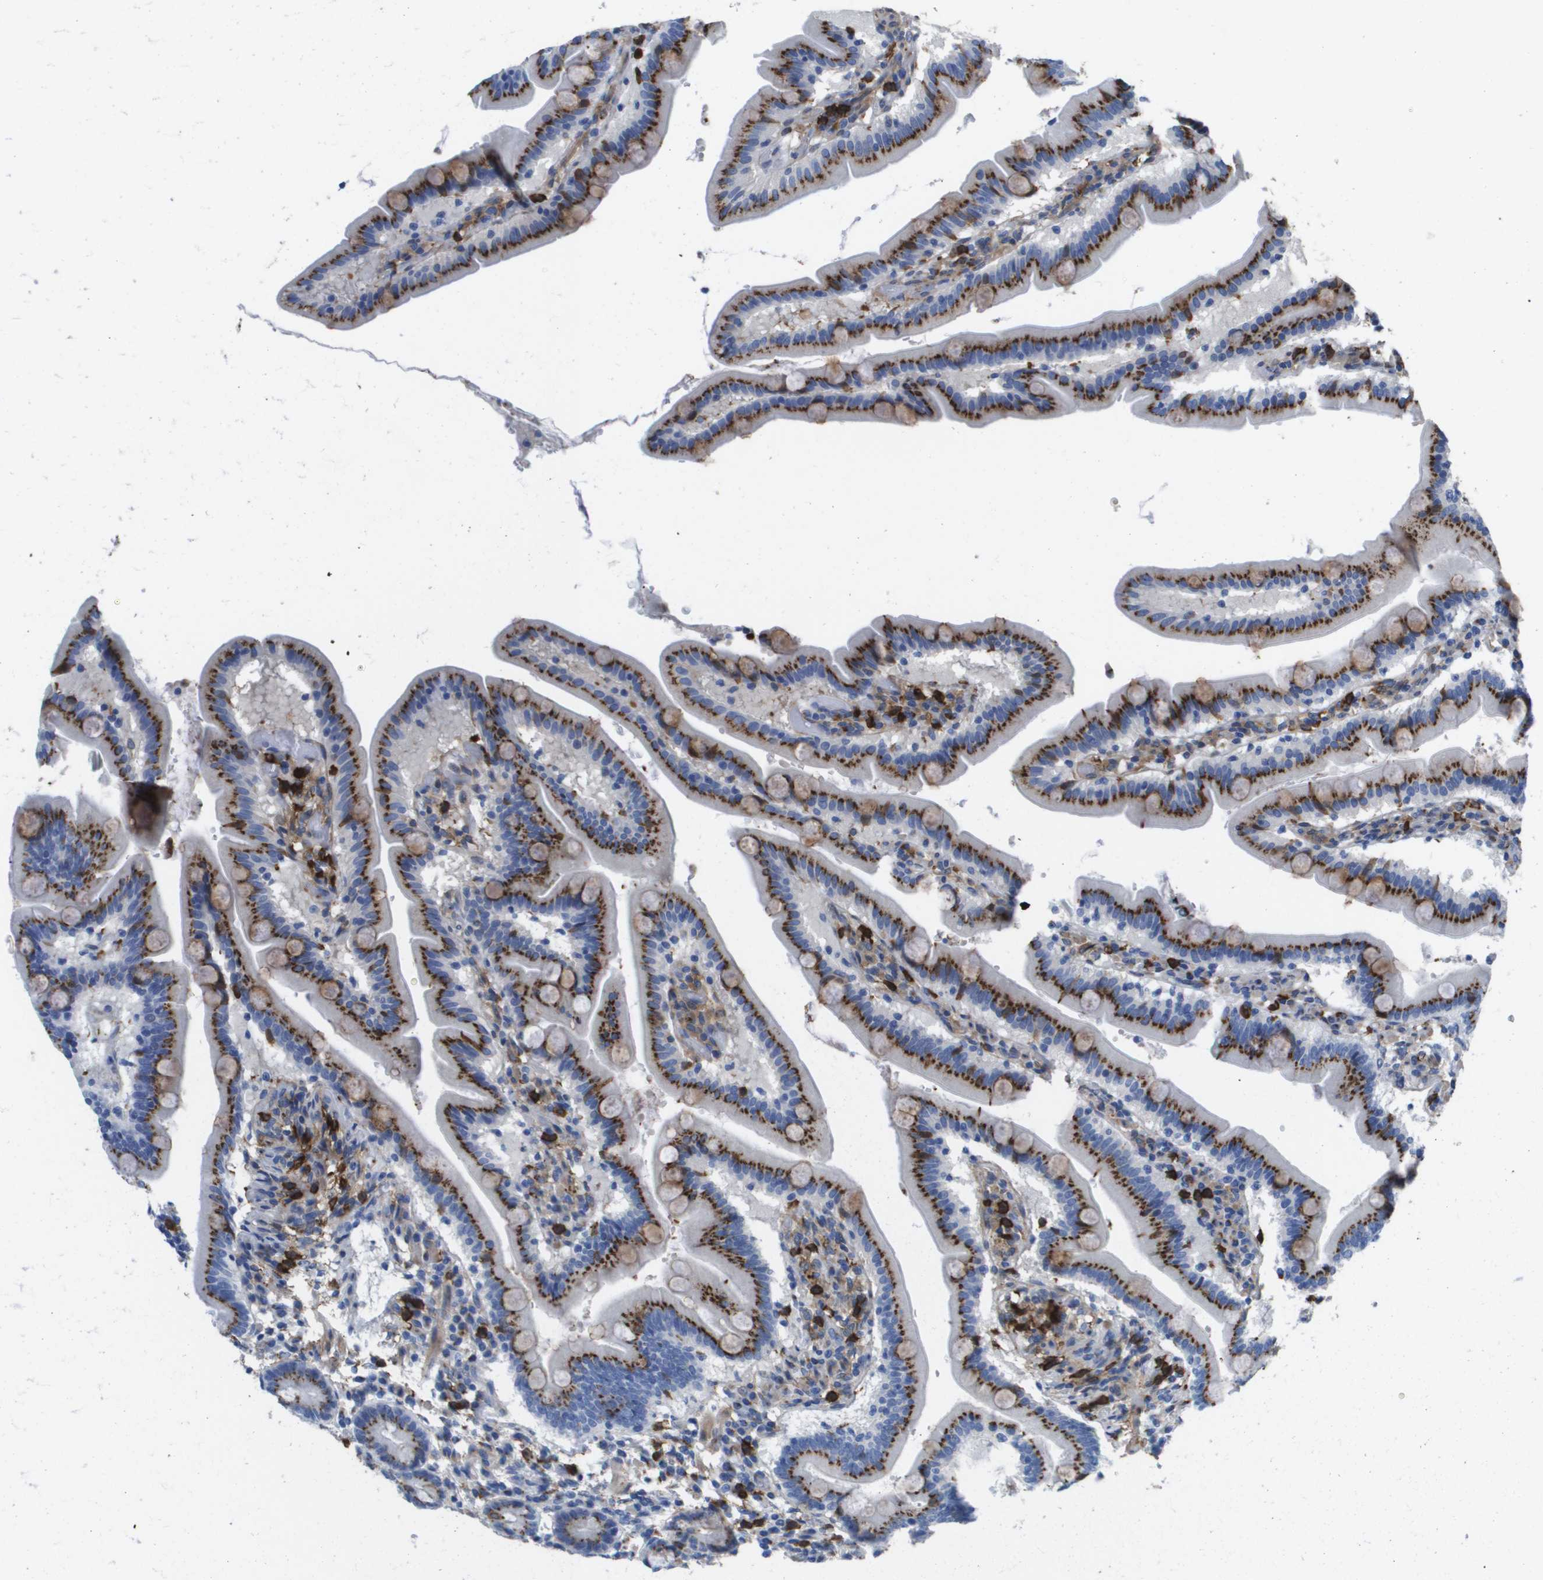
{"staining": {"intensity": "strong", "quantity": ">75%", "location": "cytoplasmic/membranous"}, "tissue": "duodenum", "cell_type": "Glandular cells", "image_type": "normal", "snomed": [{"axis": "morphology", "description": "Normal tissue, NOS"}, {"axis": "topography", "description": "Duodenum"}], "caption": "Immunohistochemical staining of normal human duodenum exhibits strong cytoplasmic/membranous protein positivity in about >75% of glandular cells. (brown staining indicates protein expression, while blue staining denotes nuclei).", "gene": "SLC37A2", "patient": {"sex": "male", "age": 54}}